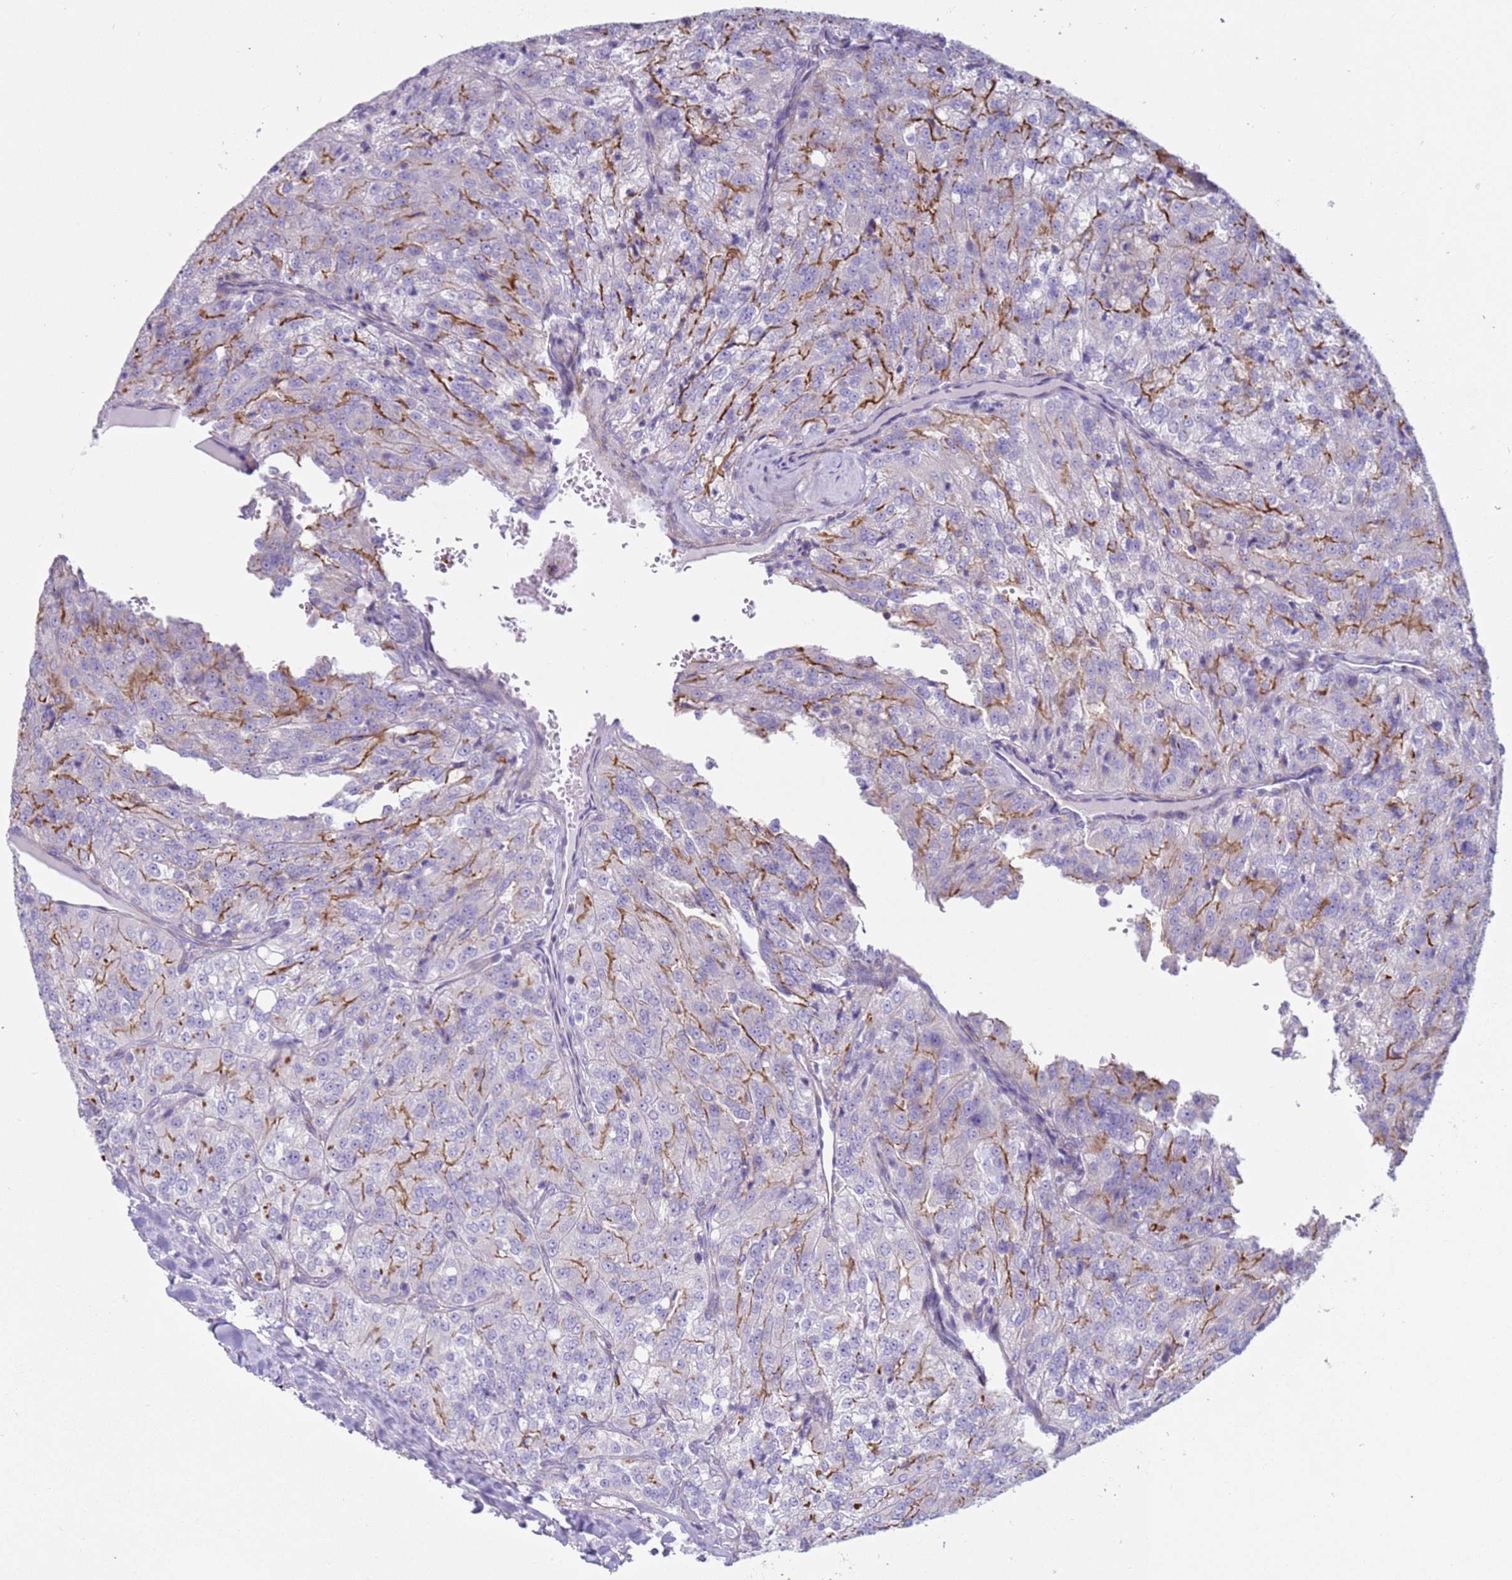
{"staining": {"intensity": "negative", "quantity": "none", "location": "none"}, "tissue": "renal cancer", "cell_type": "Tumor cells", "image_type": "cancer", "snomed": [{"axis": "morphology", "description": "Adenocarcinoma, NOS"}, {"axis": "topography", "description": "Kidney"}], "caption": "A micrograph of renal cancer stained for a protein displays no brown staining in tumor cells. Brightfield microscopy of IHC stained with DAB (brown) and hematoxylin (blue), captured at high magnification.", "gene": "HEATR1", "patient": {"sex": "female", "age": 63}}